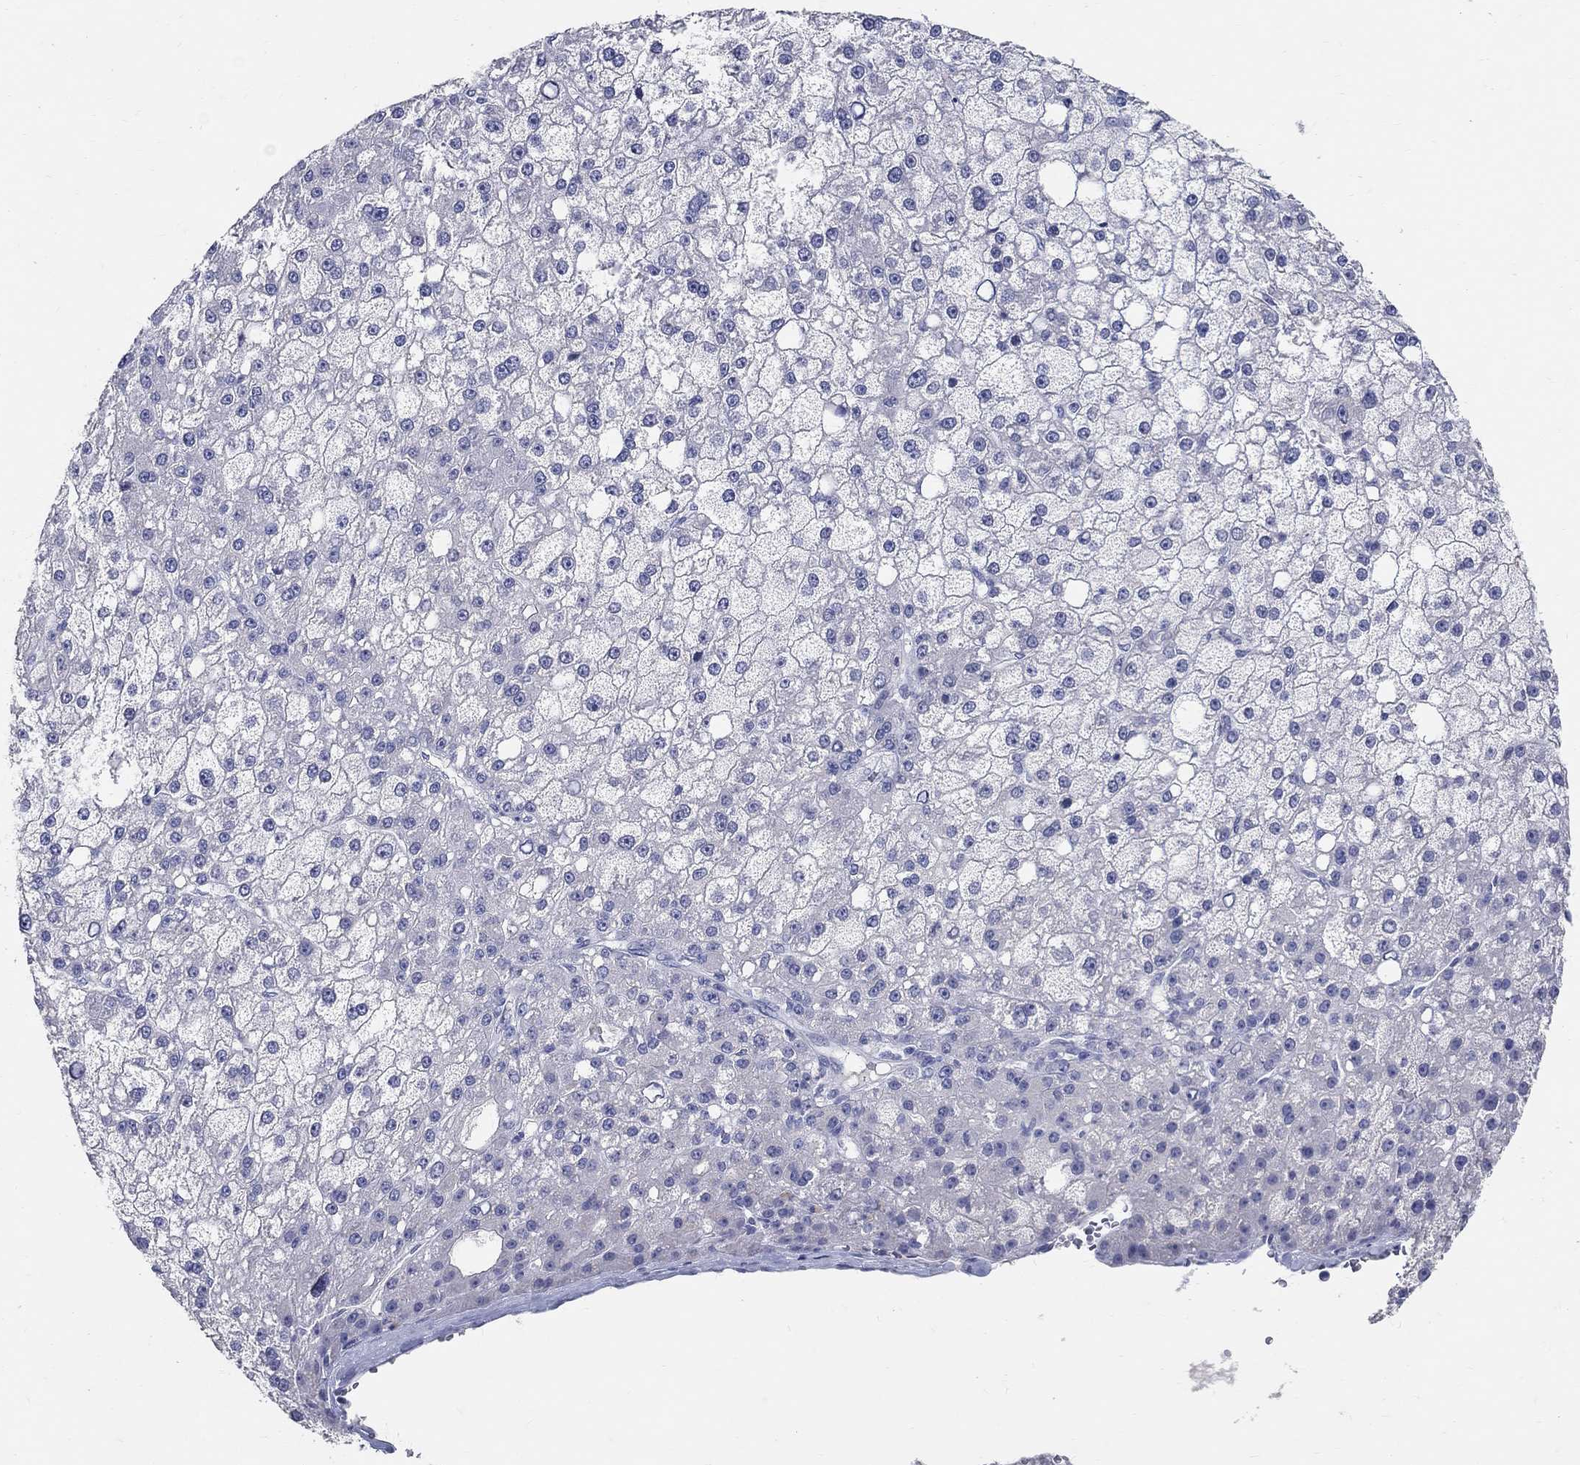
{"staining": {"intensity": "negative", "quantity": "none", "location": "none"}, "tissue": "liver cancer", "cell_type": "Tumor cells", "image_type": "cancer", "snomed": [{"axis": "morphology", "description": "Carcinoma, Hepatocellular, NOS"}, {"axis": "topography", "description": "Liver"}], "caption": "DAB immunohistochemical staining of liver cancer (hepatocellular carcinoma) exhibits no significant staining in tumor cells. (DAB immunohistochemistry (IHC) with hematoxylin counter stain).", "gene": "SOX2", "patient": {"sex": "male", "age": 67}}